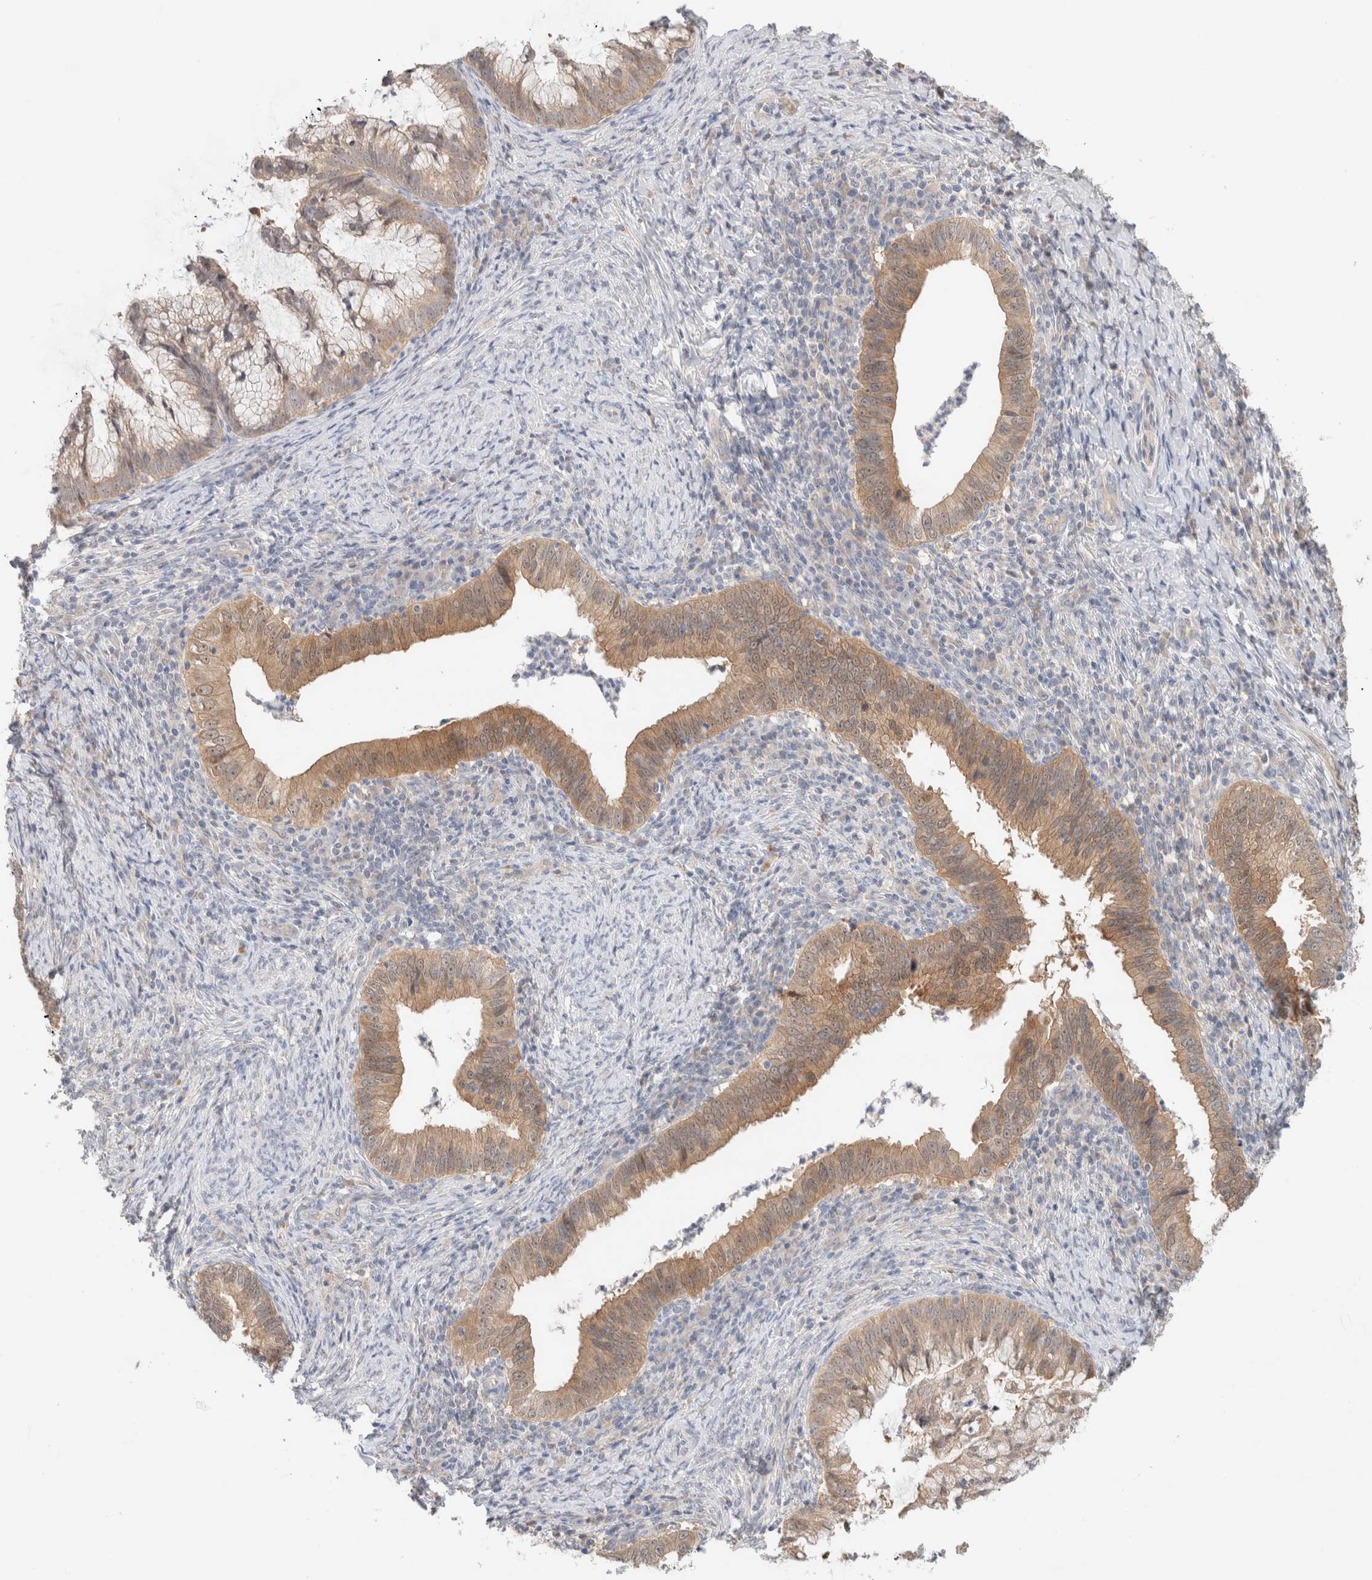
{"staining": {"intensity": "moderate", "quantity": ">75%", "location": "cytoplasmic/membranous"}, "tissue": "cervical cancer", "cell_type": "Tumor cells", "image_type": "cancer", "snomed": [{"axis": "morphology", "description": "Adenocarcinoma, NOS"}, {"axis": "topography", "description": "Cervix"}], "caption": "A brown stain highlights moderate cytoplasmic/membranous positivity of a protein in cervical cancer tumor cells.", "gene": "CA13", "patient": {"sex": "female", "age": 36}}